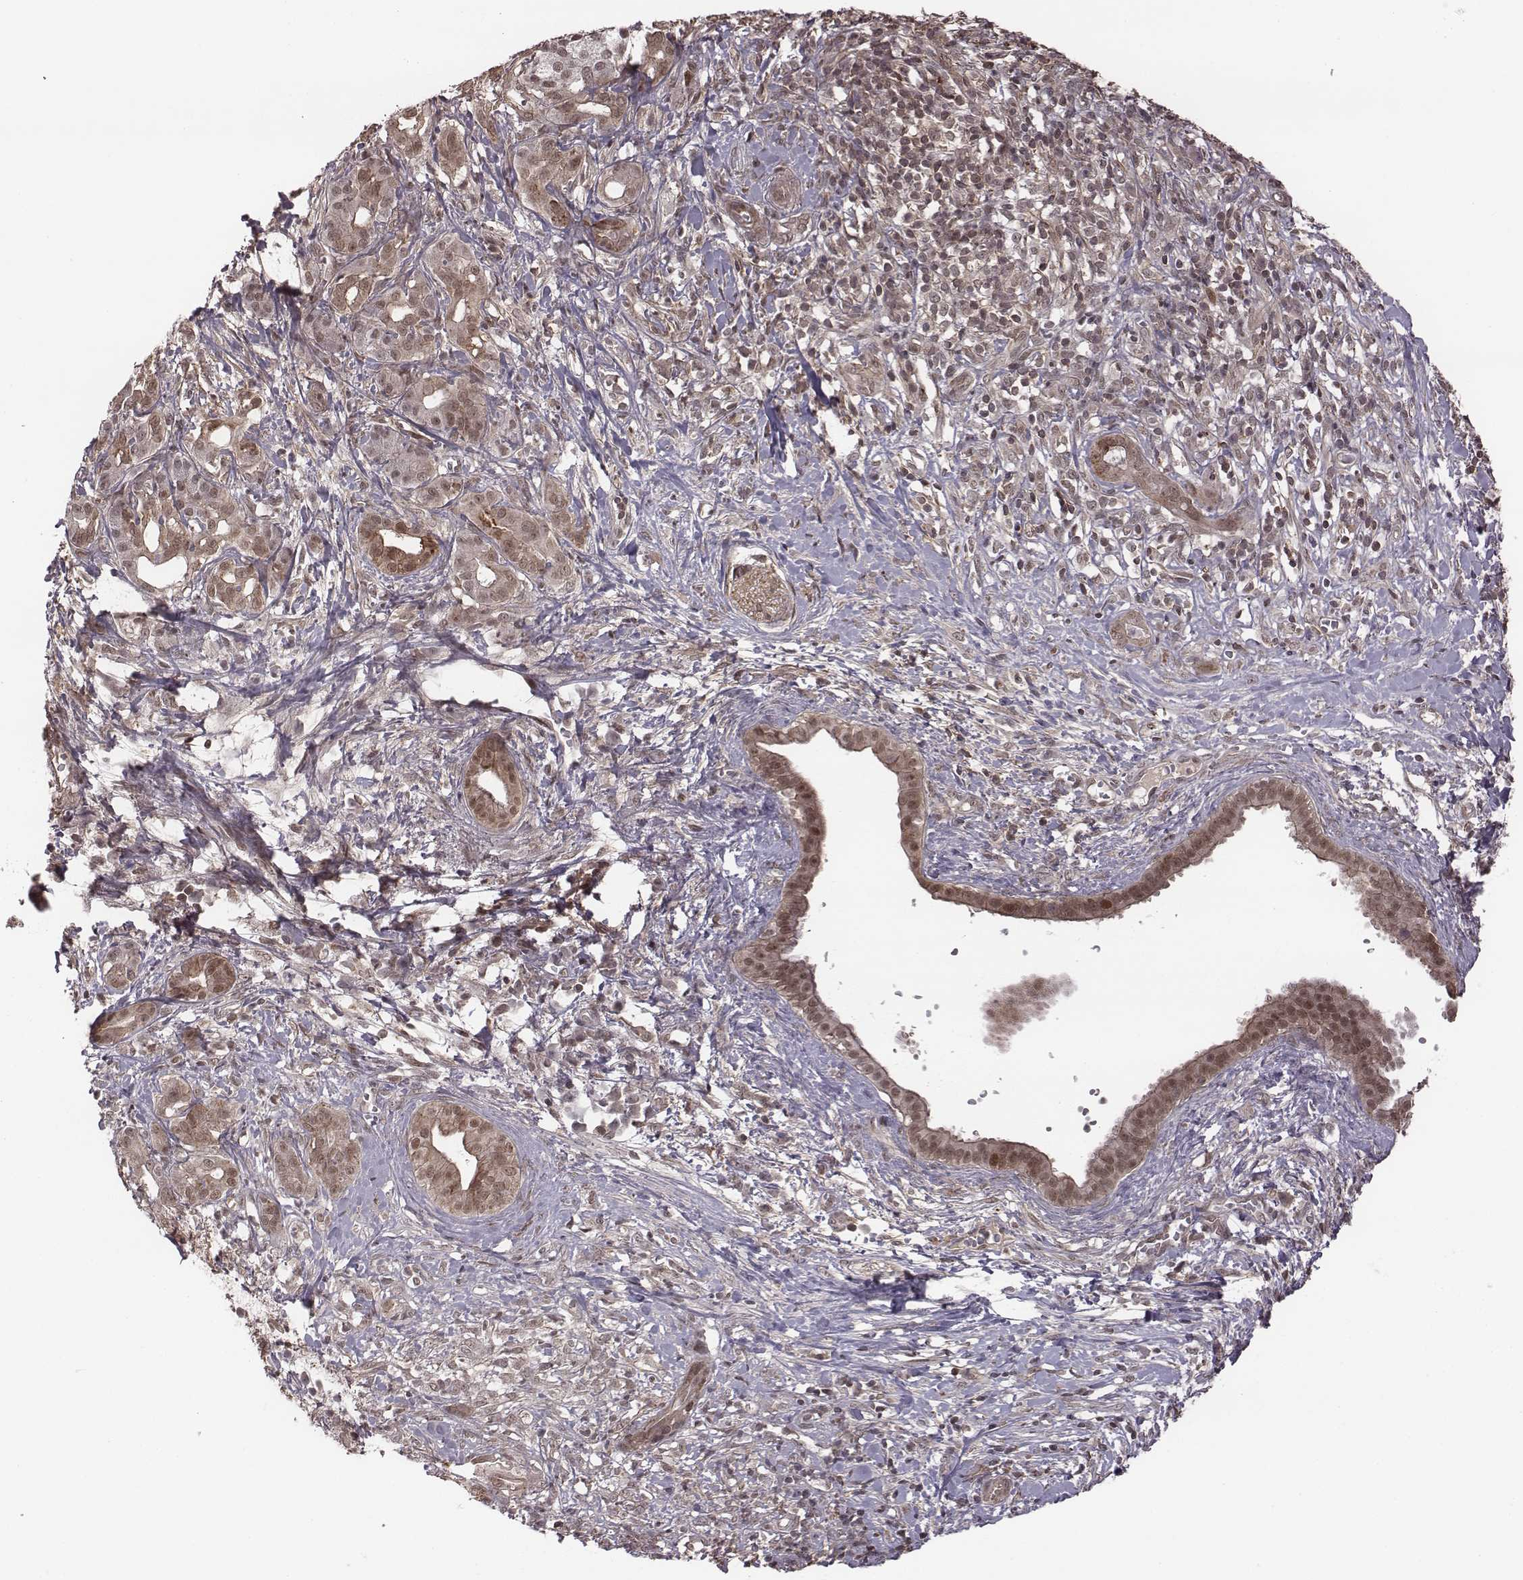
{"staining": {"intensity": "weak", "quantity": "25%-75%", "location": "cytoplasmic/membranous,nuclear"}, "tissue": "pancreatic cancer", "cell_type": "Tumor cells", "image_type": "cancer", "snomed": [{"axis": "morphology", "description": "Adenocarcinoma, NOS"}, {"axis": "topography", "description": "Pancreas"}], "caption": "An image showing weak cytoplasmic/membranous and nuclear expression in about 25%-75% of tumor cells in pancreatic cancer (adenocarcinoma), as visualized by brown immunohistochemical staining.", "gene": "RPL3", "patient": {"sex": "male", "age": 61}}